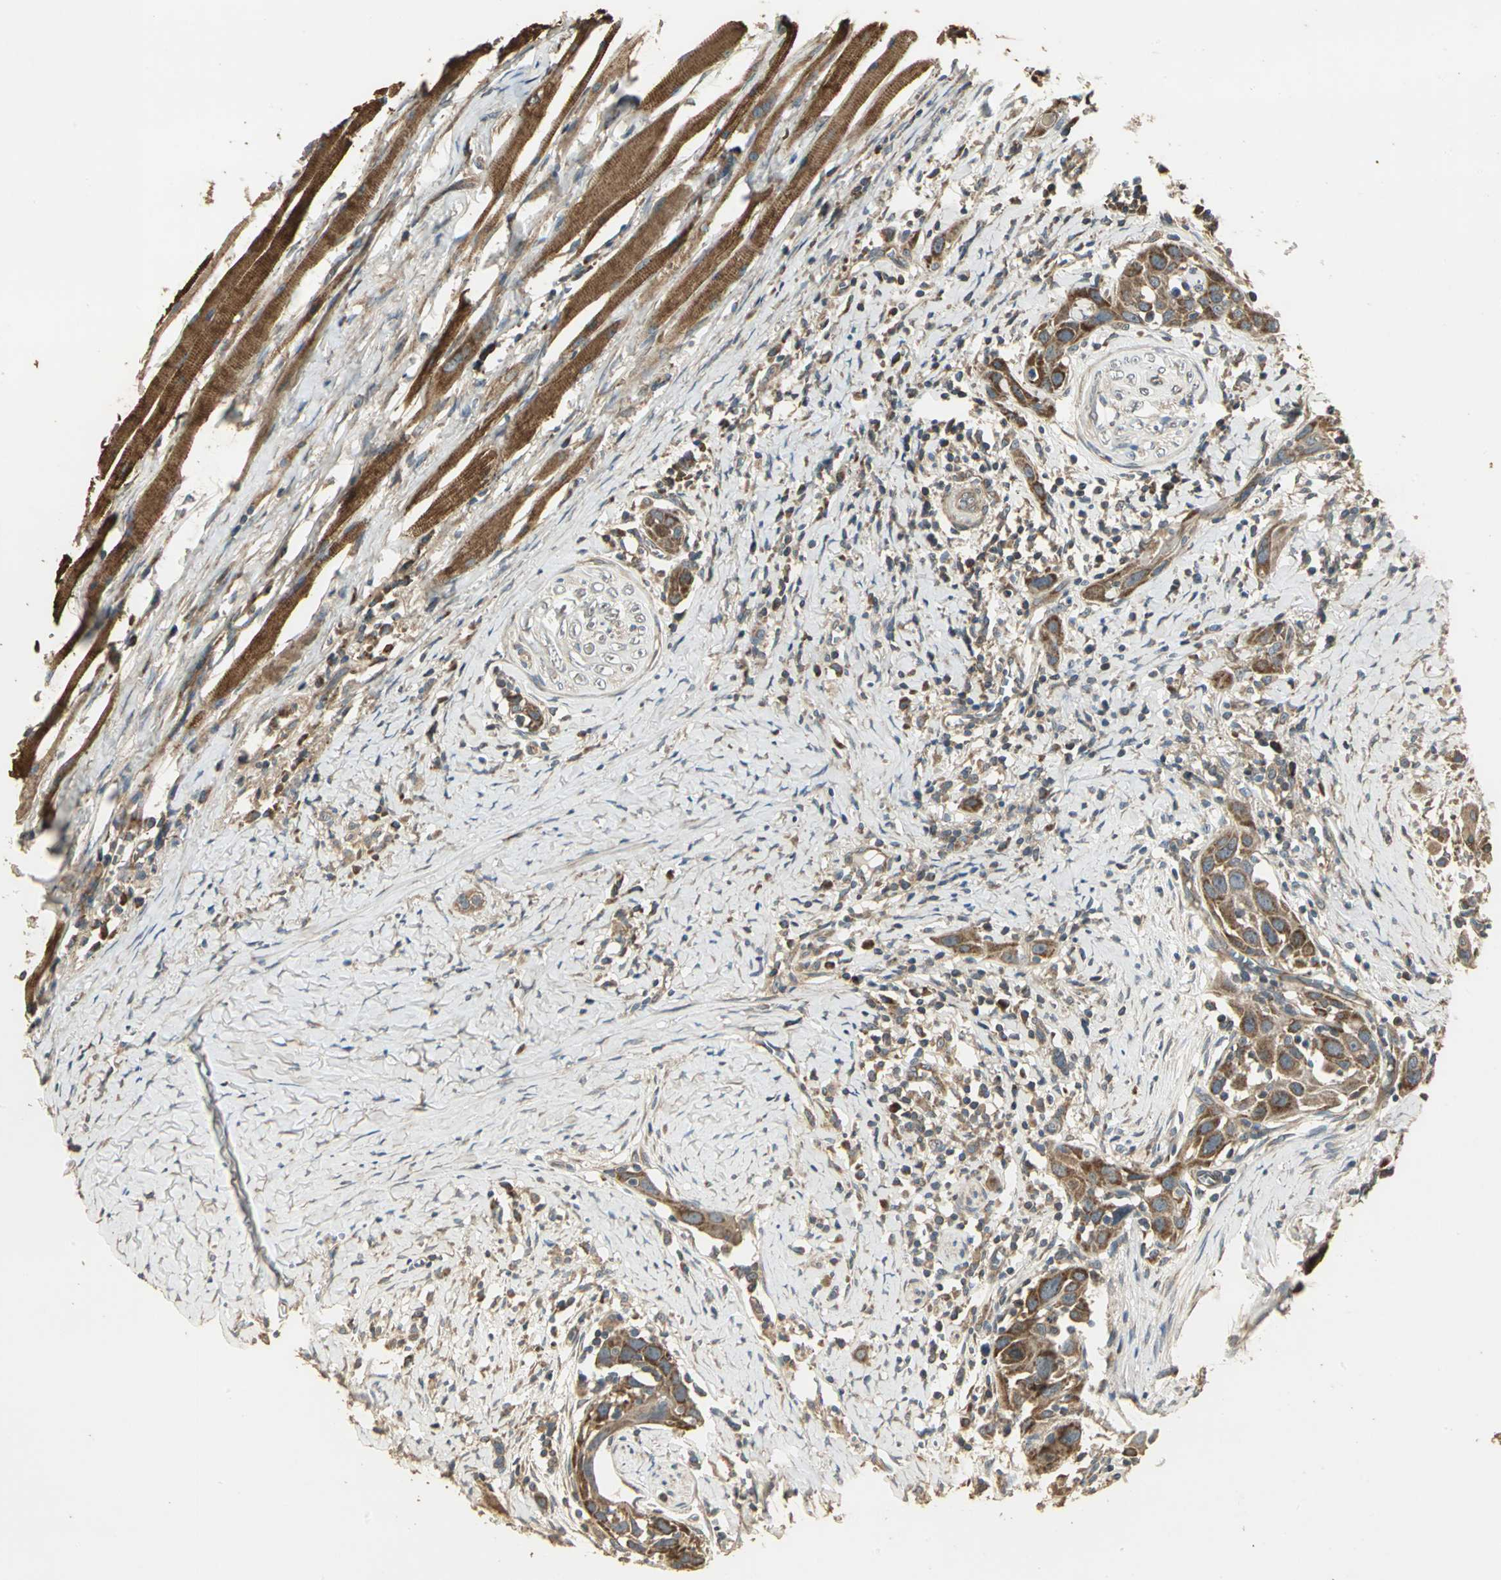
{"staining": {"intensity": "strong", "quantity": ">75%", "location": "cytoplasmic/membranous"}, "tissue": "head and neck cancer", "cell_type": "Tumor cells", "image_type": "cancer", "snomed": [{"axis": "morphology", "description": "Normal tissue, NOS"}, {"axis": "morphology", "description": "Squamous cell carcinoma, NOS"}, {"axis": "topography", "description": "Oral tissue"}, {"axis": "topography", "description": "Head-Neck"}], "caption": "Immunohistochemistry staining of head and neck squamous cell carcinoma, which reveals high levels of strong cytoplasmic/membranous positivity in about >75% of tumor cells indicating strong cytoplasmic/membranous protein expression. The staining was performed using DAB (brown) for protein detection and nuclei were counterstained in hematoxylin (blue).", "gene": "KANK1", "patient": {"sex": "female", "age": 50}}